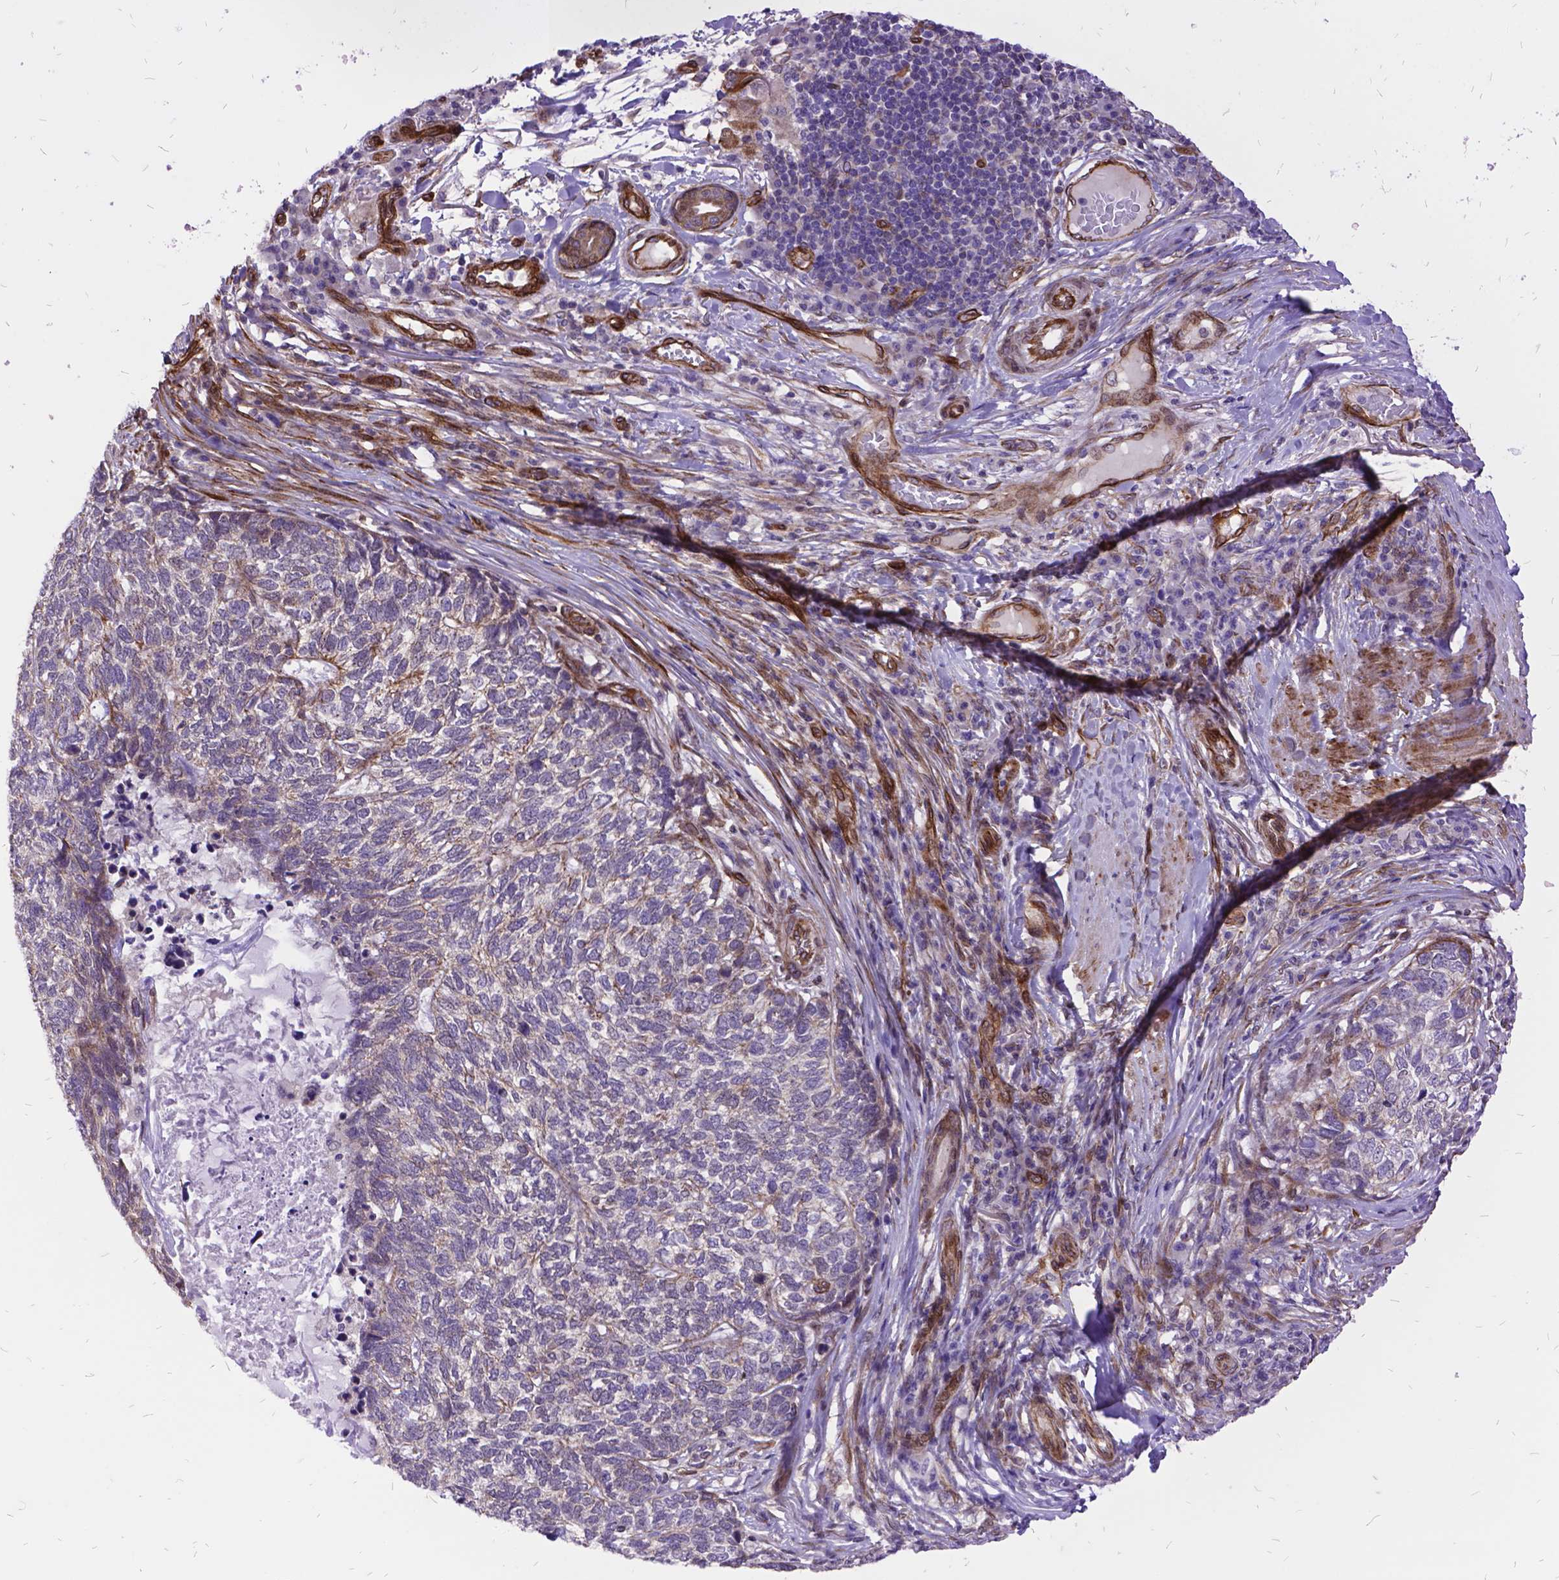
{"staining": {"intensity": "negative", "quantity": "none", "location": "none"}, "tissue": "skin cancer", "cell_type": "Tumor cells", "image_type": "cancer", "snomed": [{"axis": "morphology", "description": "Basal cell carcinoma"}, {"axis": "topography", "description": "Skin"}], "caption": "There is no significant staining in tumor cells of skin cancer.", "gene": "GRB7", "patient": {"sex": "female", "age": 65}}